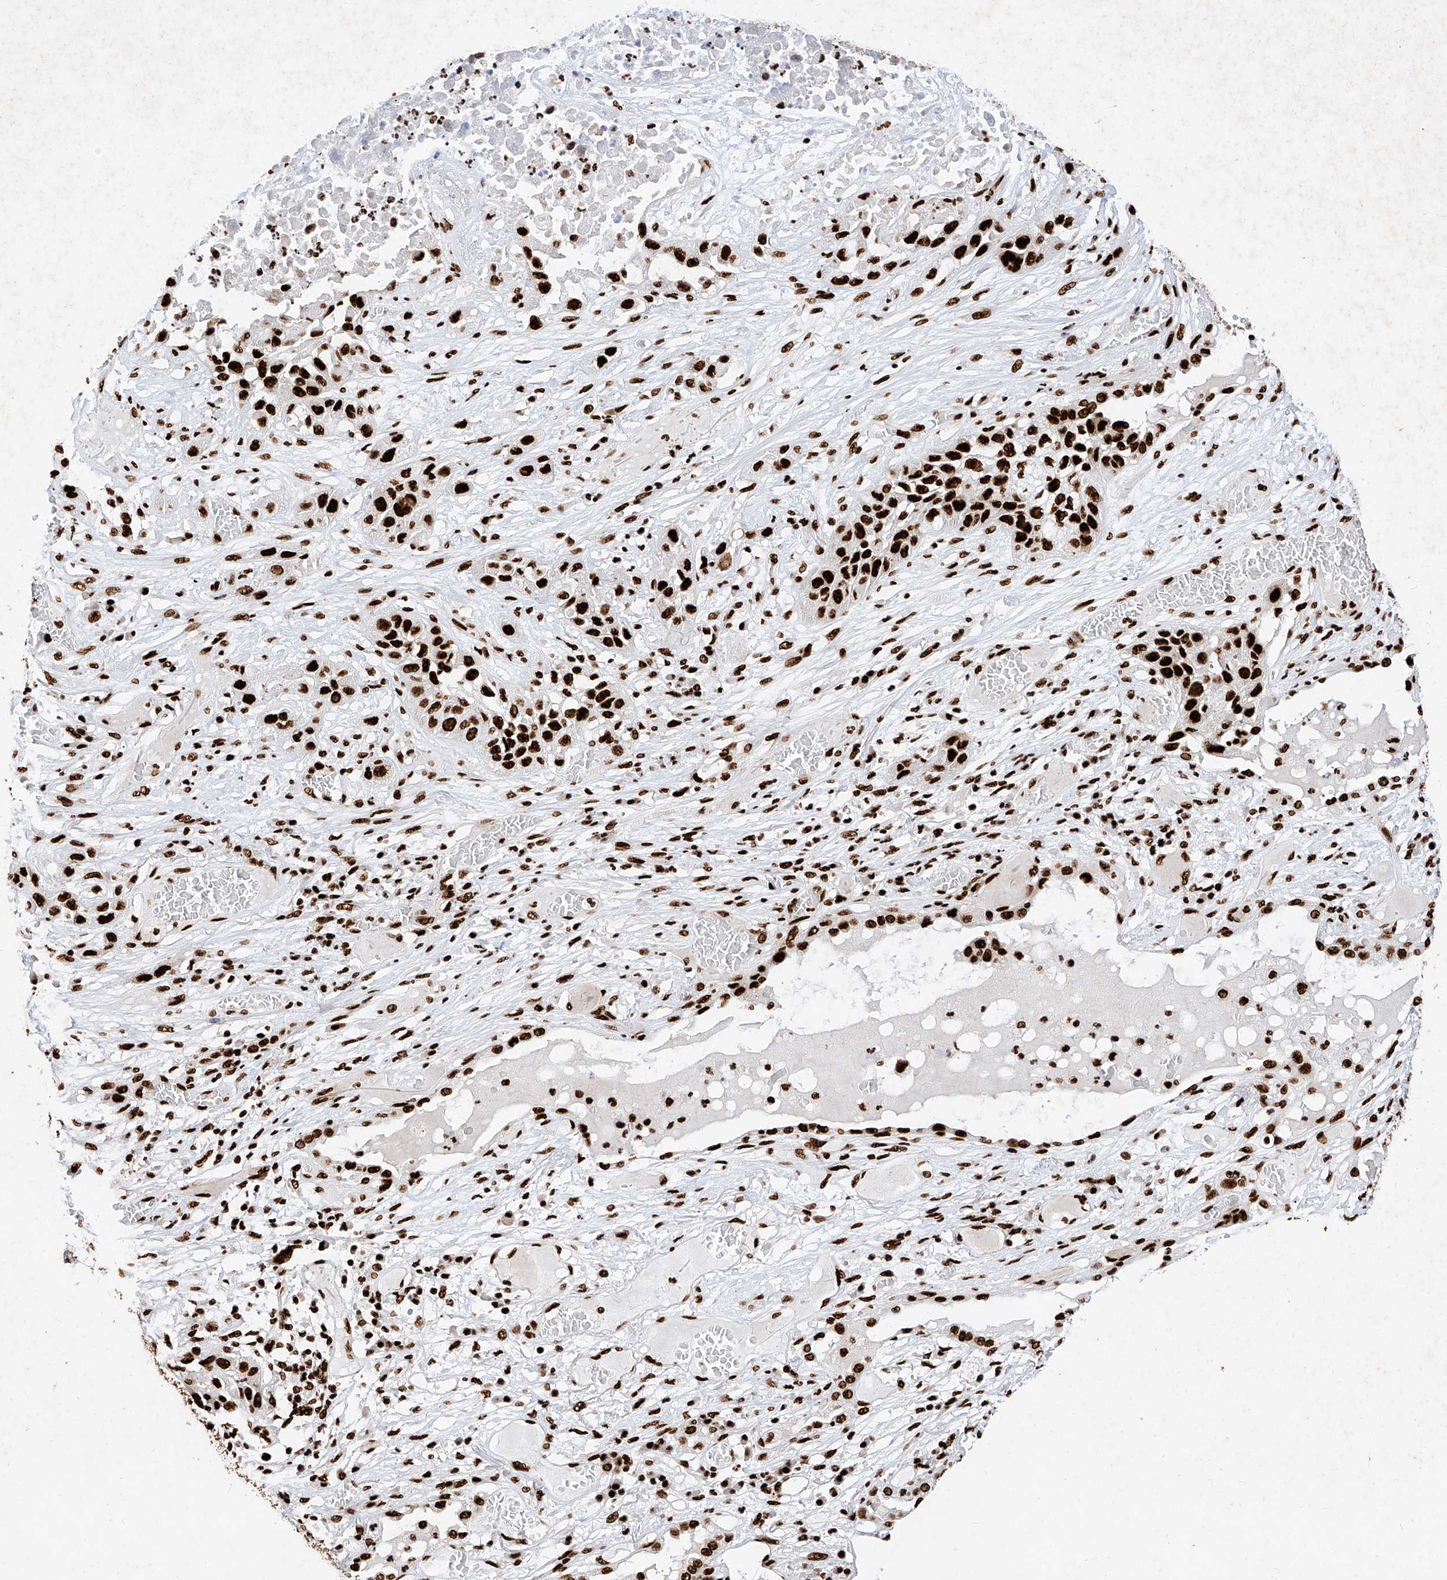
{"staining": {"intensity": "strong", "quantity": ">75%", "location": "nuclear"}, "tissue": "lung cancer", "cell_type": "Tumor cells", "image_type": "cancer", "snomed": [{"axis": "morphology", "description": "Squamous cell carcinoma, NOS"}, {"axis": "topography", "description": "Lung"}], "caption": "Immunohistochemistry (IHC) (DAB (3,3'-diaminobenzidine)) staining of human lung cancer (squamous cell carcinoma) displays strong nuclear protein staining in approximately >75% of tumor cells. (brown staining indicates protein expression, while blue staining denotes nuclei).", "gene": "SRSF6", "patient": {"sex": "male", "age": 71}}